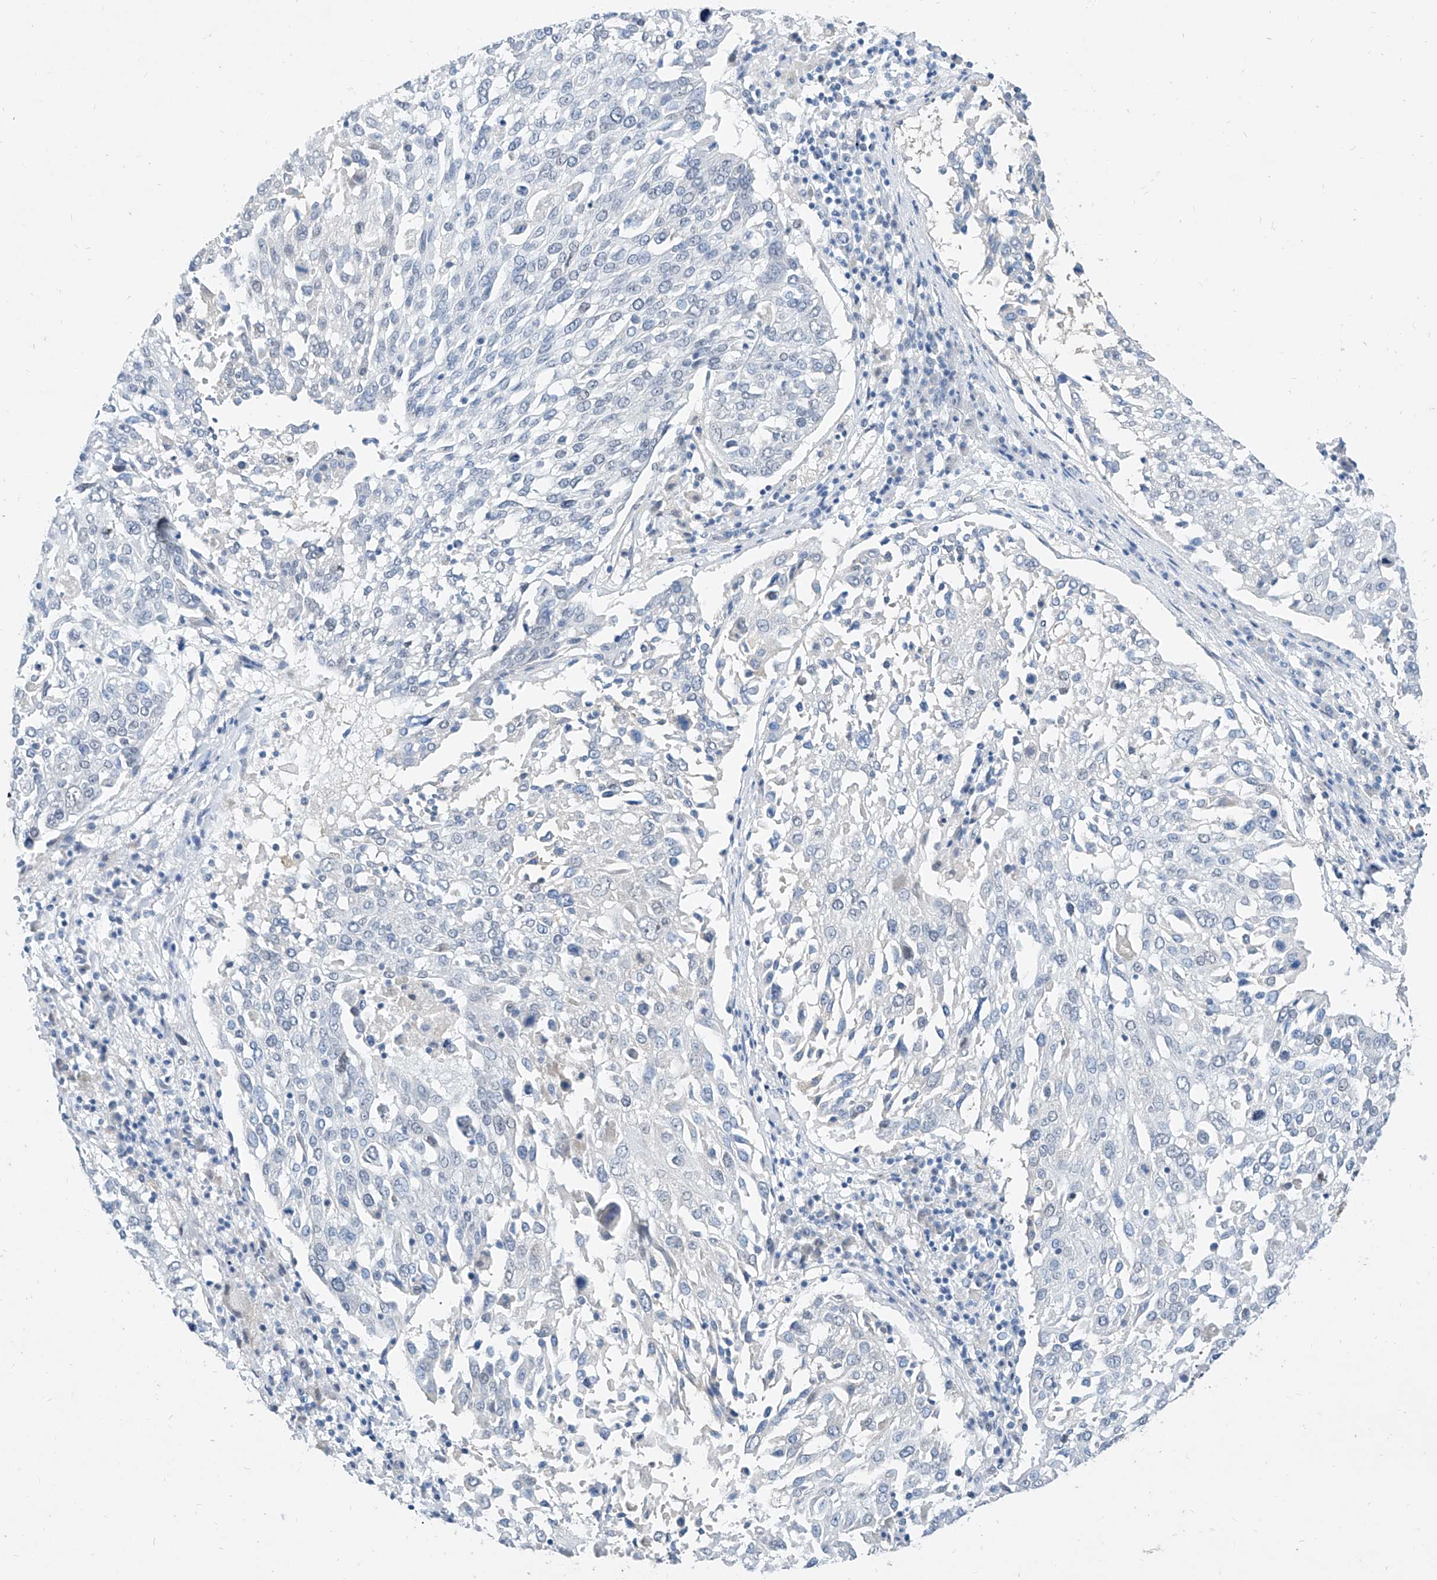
{"staining": {"intensity": "negative", "quantity": "none", "location": "none"}, "tissue": "lung cancer", "cell_type": "Tumor cells", "image_type": "cancer", "snomed": [{"axis": "morphology", "description": "Squamous cell carcinoma, NOS"}, {"axis": "topography", "description": "Lung"}], "caption": "Photomicrograph shows no protein positivity in tumor cells of lung cancer (squamous cell carcinoma) tissue.", "gene": "BPTF", "patient": {"sex": "male", "age": 65}}